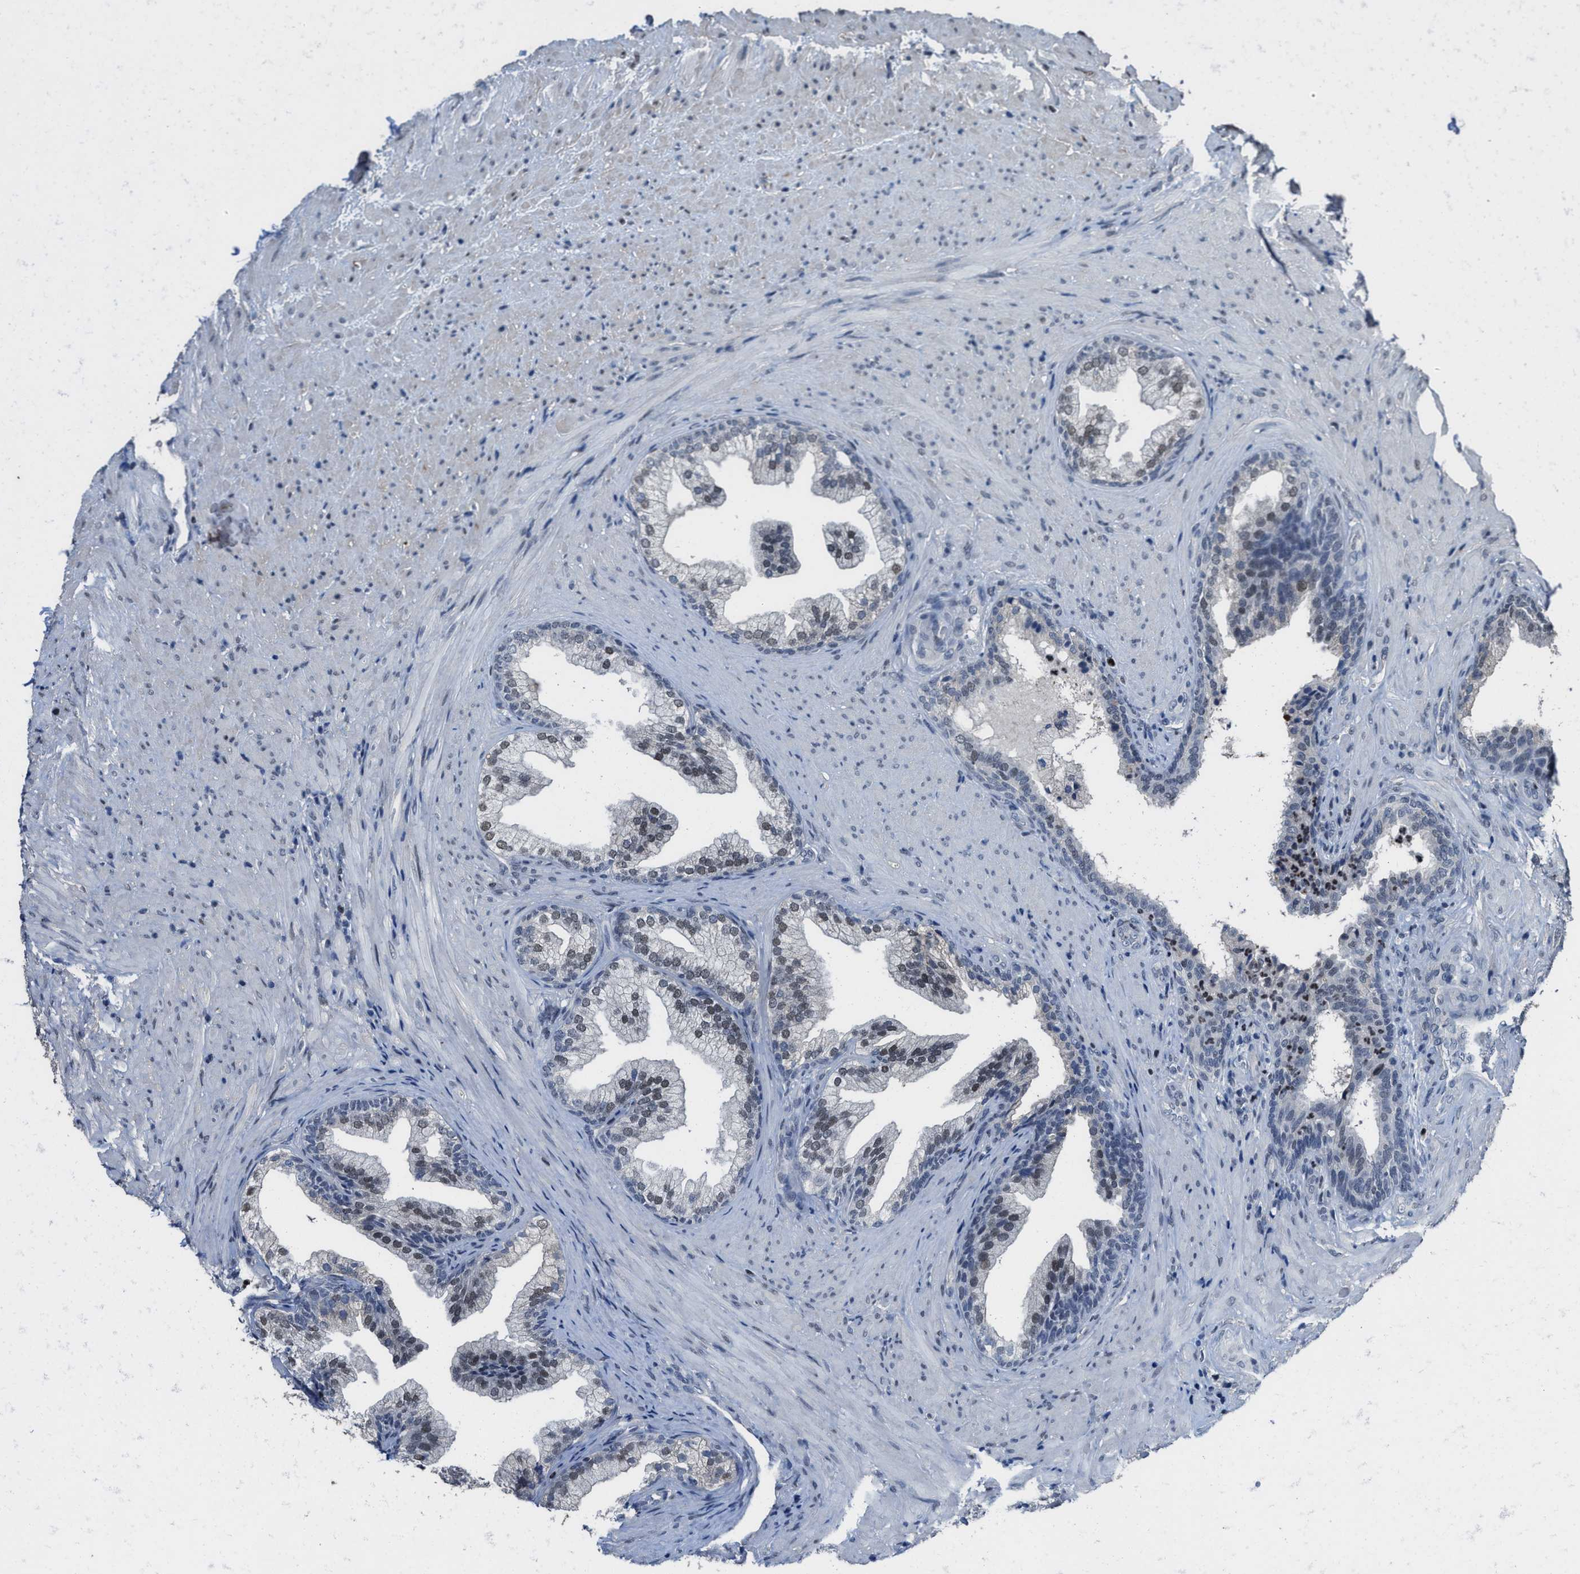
{"staining": {"intensity": "moderate", "quantity": "25%-75%", "location": "nuclear"}, "tissue": "prostate", "cell_type": "Glandular cells", "image_type": "normal", "snomed": [{"axis": "morphology", "description": "Normal tissue, NOS"}, {"axis": "topography", "description": "Prostate"}], "caption": "Immunohistochemistry (DAB) staining of benign prostate shows moderate nuclear protein expression in about 25%-75% of glandular cells. The protein of interest is shown in brown color, while the nuclei are stained blue.", "gene": "ZNF20", "patient": {"sex": "male", "age": 76}}